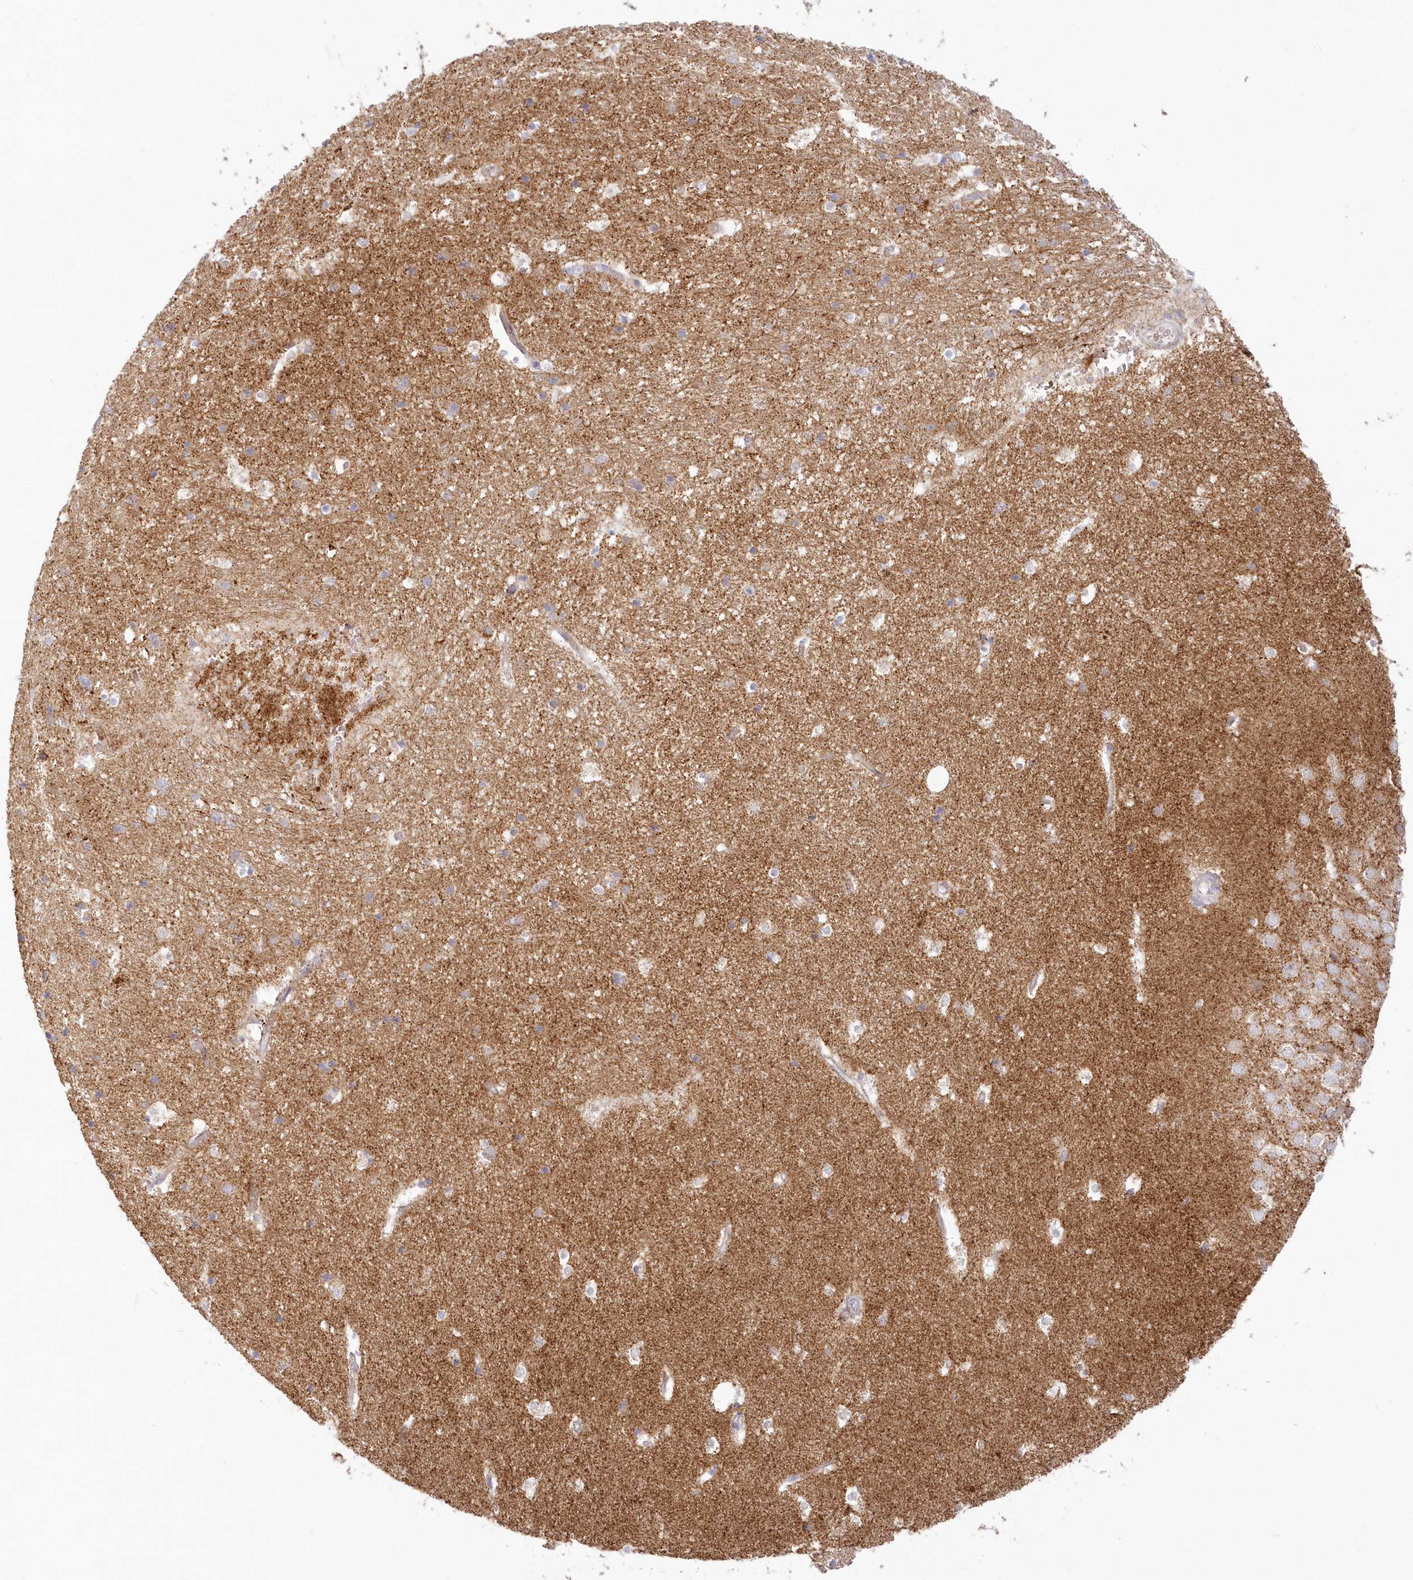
{"staining": {"intensity": "moderate", "quantity": "<25%", "location": "cytoplasmic/membranous"}, "tissue": "hippocampus", "cell_type": "Glial cells", "image_type": "normal", "snomed": [{"axis": "morphology", "description": "Normal tissue, NOS"}, {"axis": "topography", "description": "Hippocampus"}], "caption": "The photomicrograph exhibits immunohistochemical staining of benign hippocampus. There is moderate cytoplasmic/membranous staining is identified in approximately <25% of glial cells.", "gene": "TBC1D14", "patient": {"sex": "female", "age": 52}}